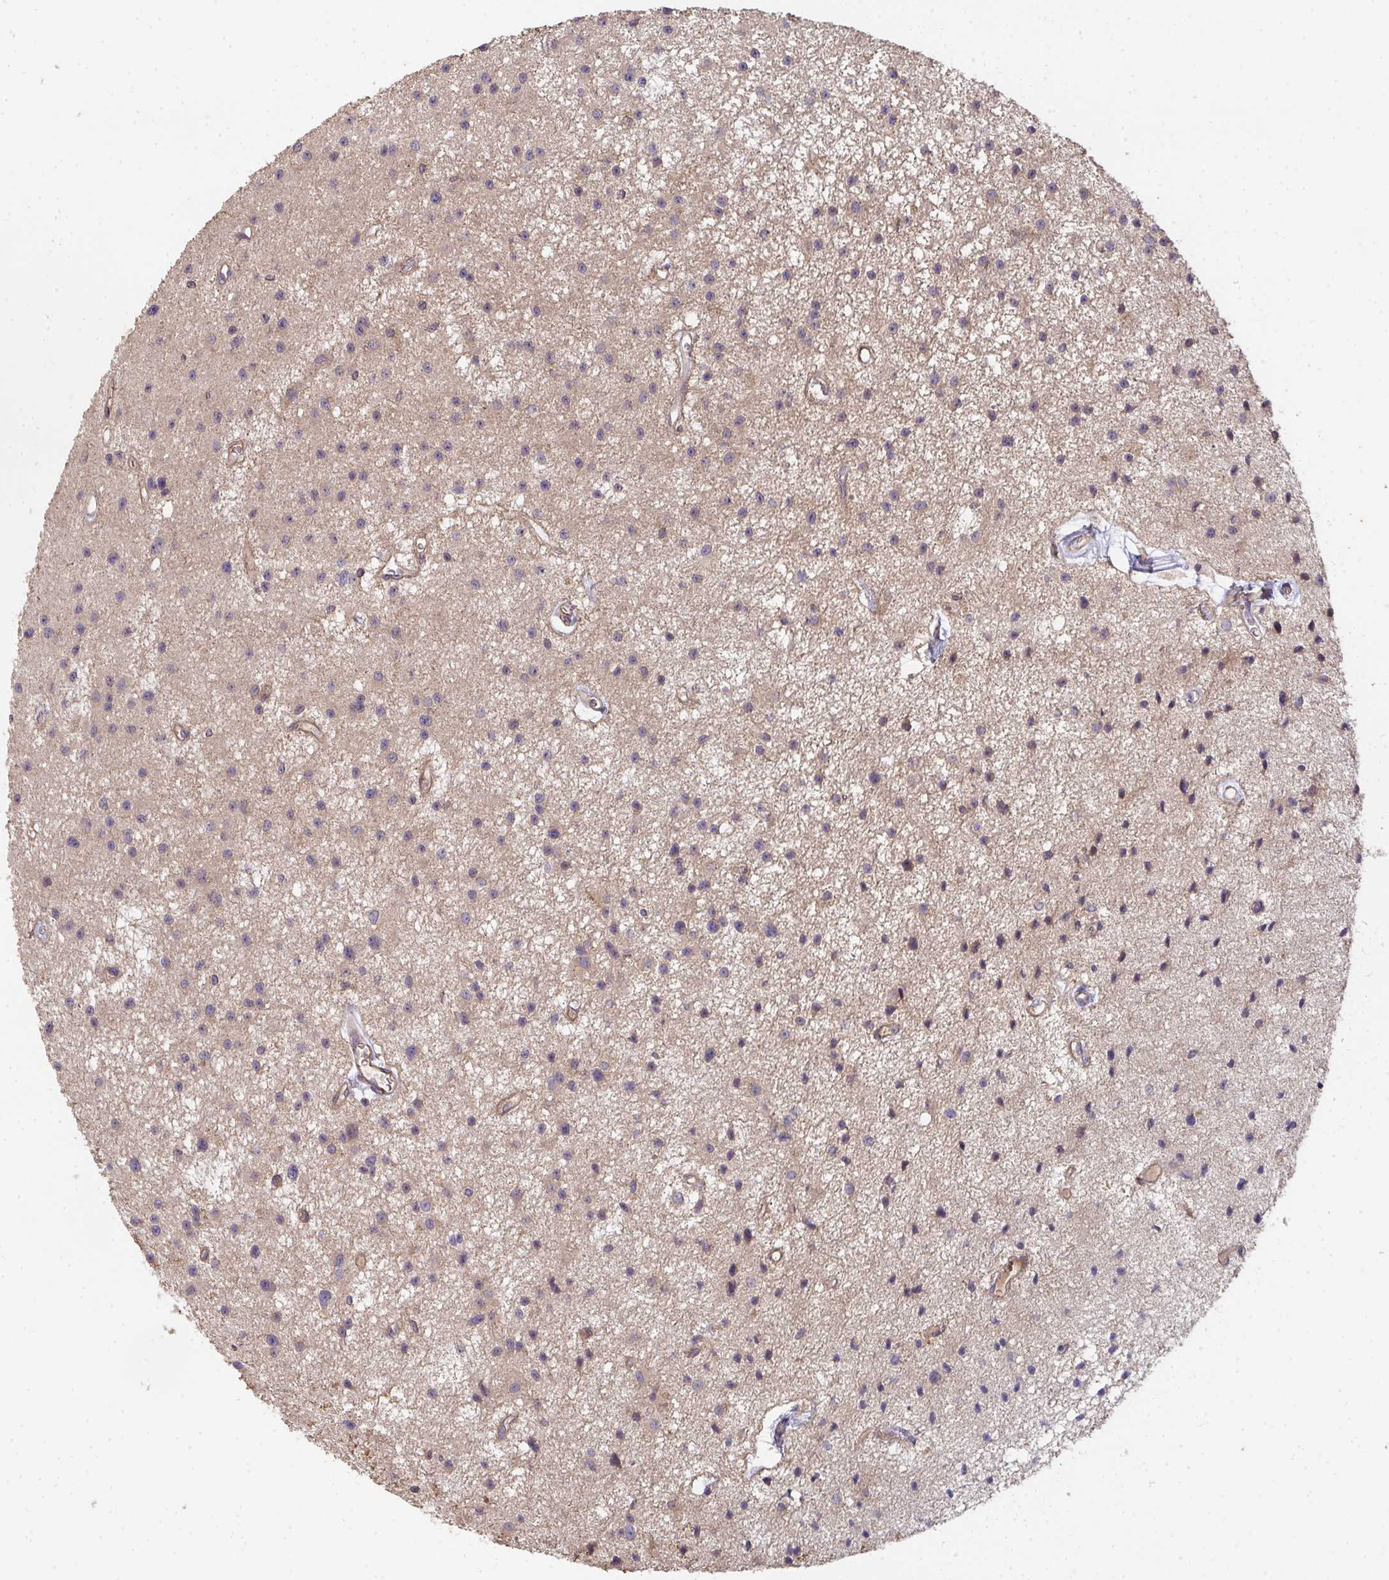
{"staining": {"intensity": "negative", "quantity": "none", "location": "none"}, "tissue": "glioma", "cell_type": "Tumor cells", "image_type": "cancer", "snomed": [{"axis": "morphology", "description": "Glioma, malignant, Low grade"}, {"axis": "topography", "description": "Brain"}], "caption": "Glioma was stained to show a protein in brown. There is no significant staining in tumor cells.", "gene": "TNMD", "patient": {"sex": "male", "age": 43}}